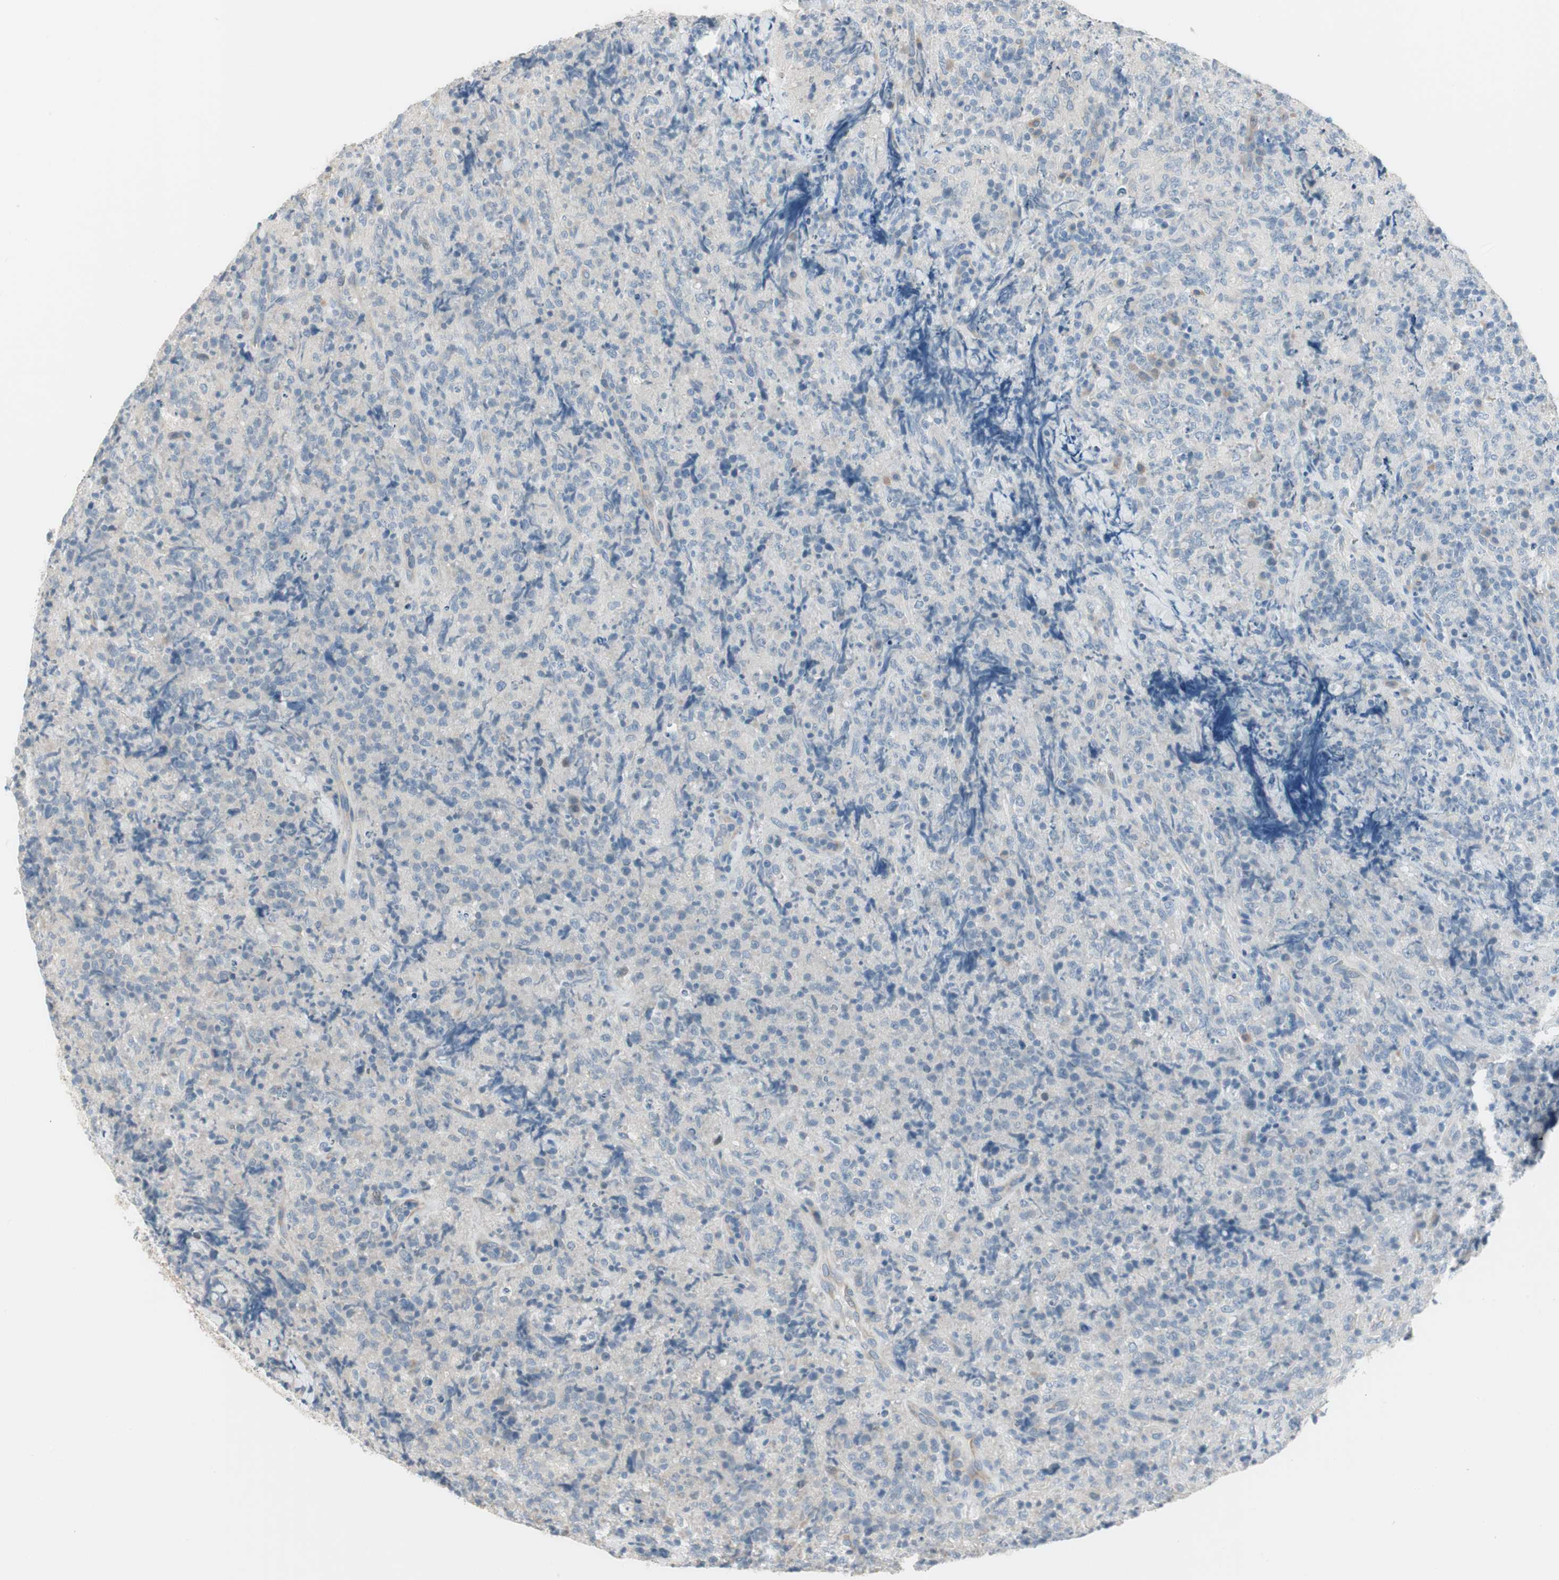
{"staining": {"intensity": "negative", "quantity": "none", "location": "none"}, "tissue": "lymphoma", "cell_type": "Tumor cells", "image_type": "cancer", "snomed": [{"axis": "morphology", "description": "Malignant lymphoma, non-Hodgkin's type, High grade"}, {"axis": "topography", "description": "Tonsil"}], "caption": "An immunohistochemistry micrograph of lymphoma is shown. There is no staining in tumor cells of lymphoma.", "gene": "SPINK4", "patient": {"sex": "female", "age": 36}}